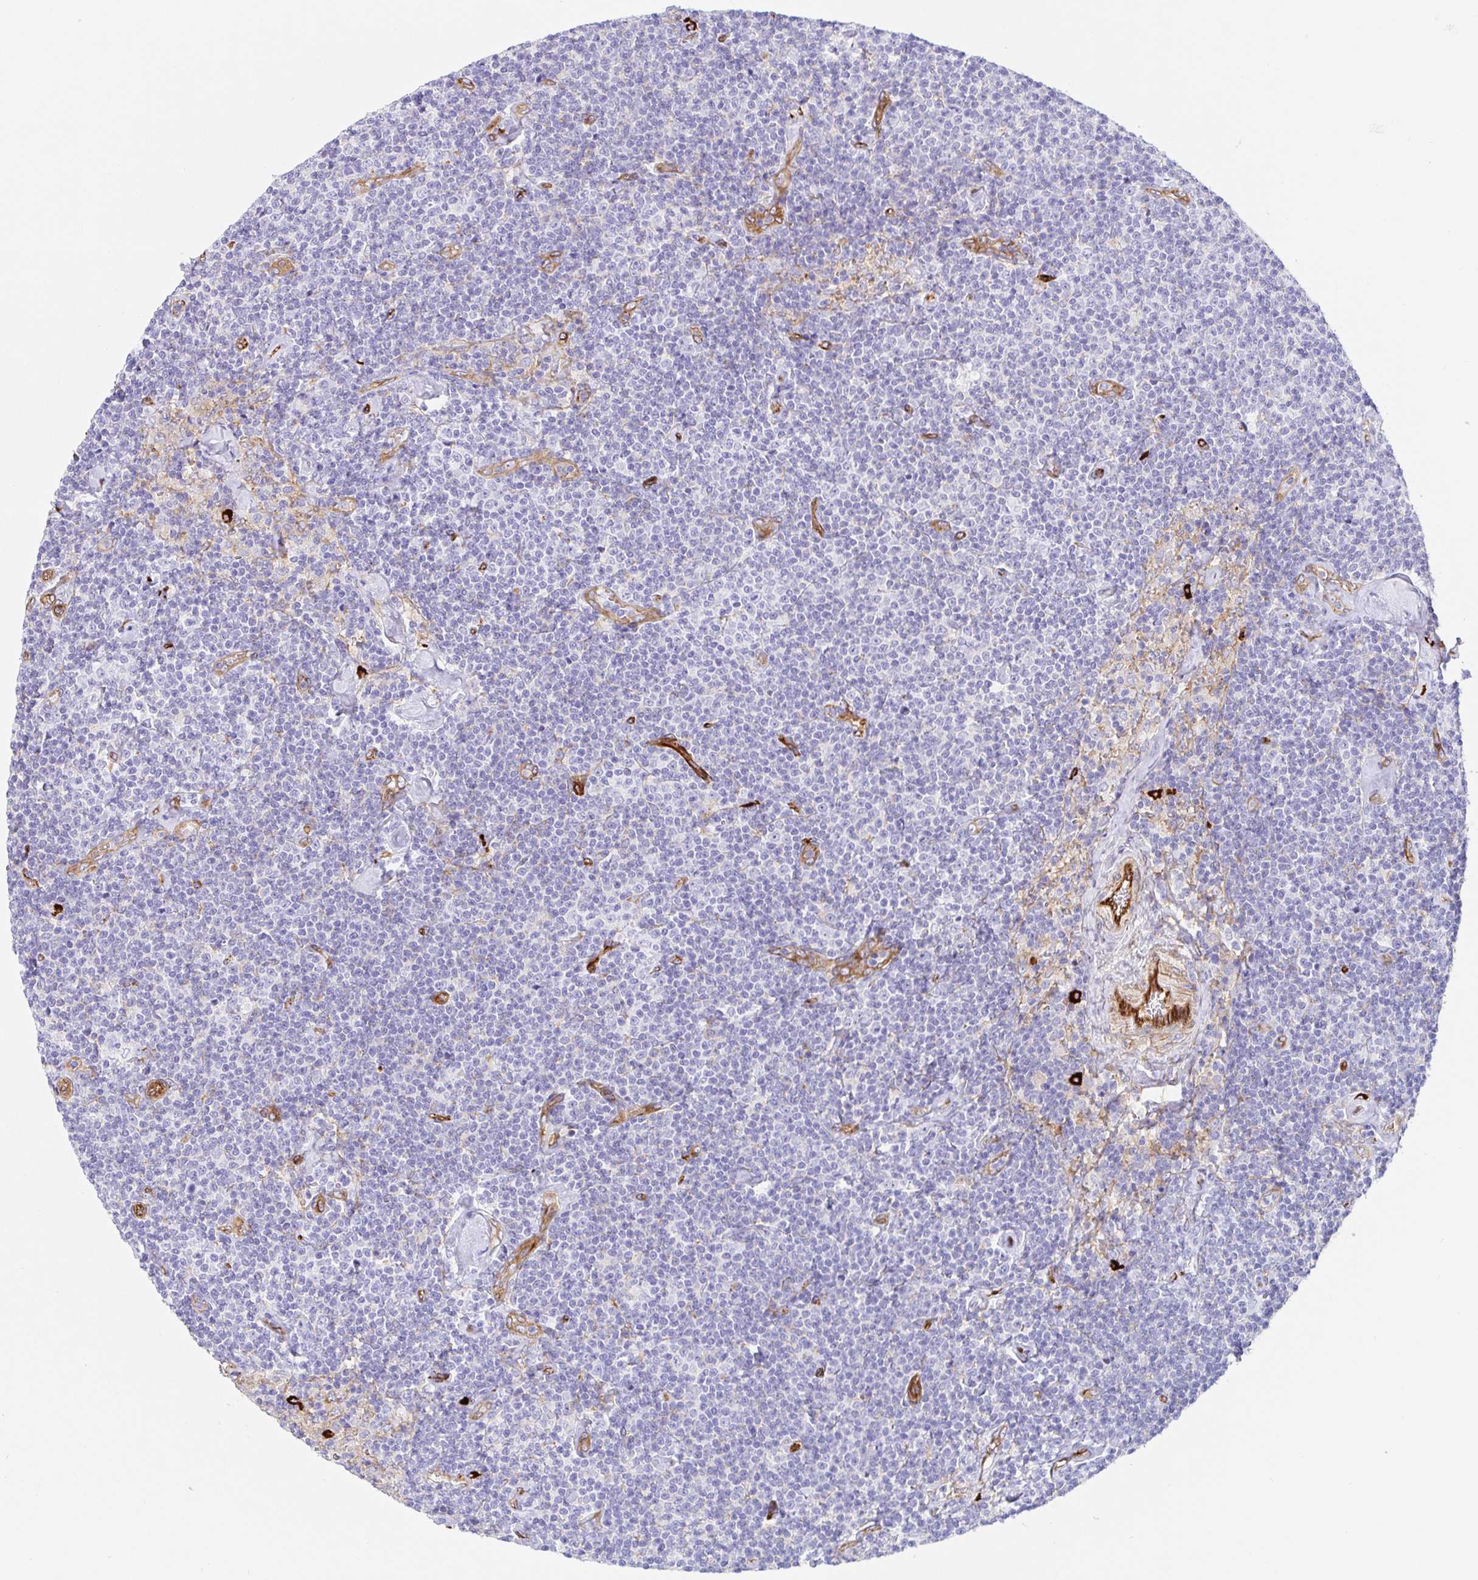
{"staining": {"intensity": "negative", "quantity": "none", "location": "none"}, "tissue": "lymphoma", "cell_type": "Tumor cells", "image_type": "cancer", "snomed": [{"axis": "morphology", "description": "Malignant lymphoma, non-Hodgkin's type, Low grade"}, {"axis": "topography", "description": "Lymph node"}], "caption": "The IHC micrograph has no significant expression in tumor cells of lymphoma tissue. (DAB IHC with hematoxylin counter stain).", "gene": "DOCK1", "patient": {"sex": "male", "age": 81}}